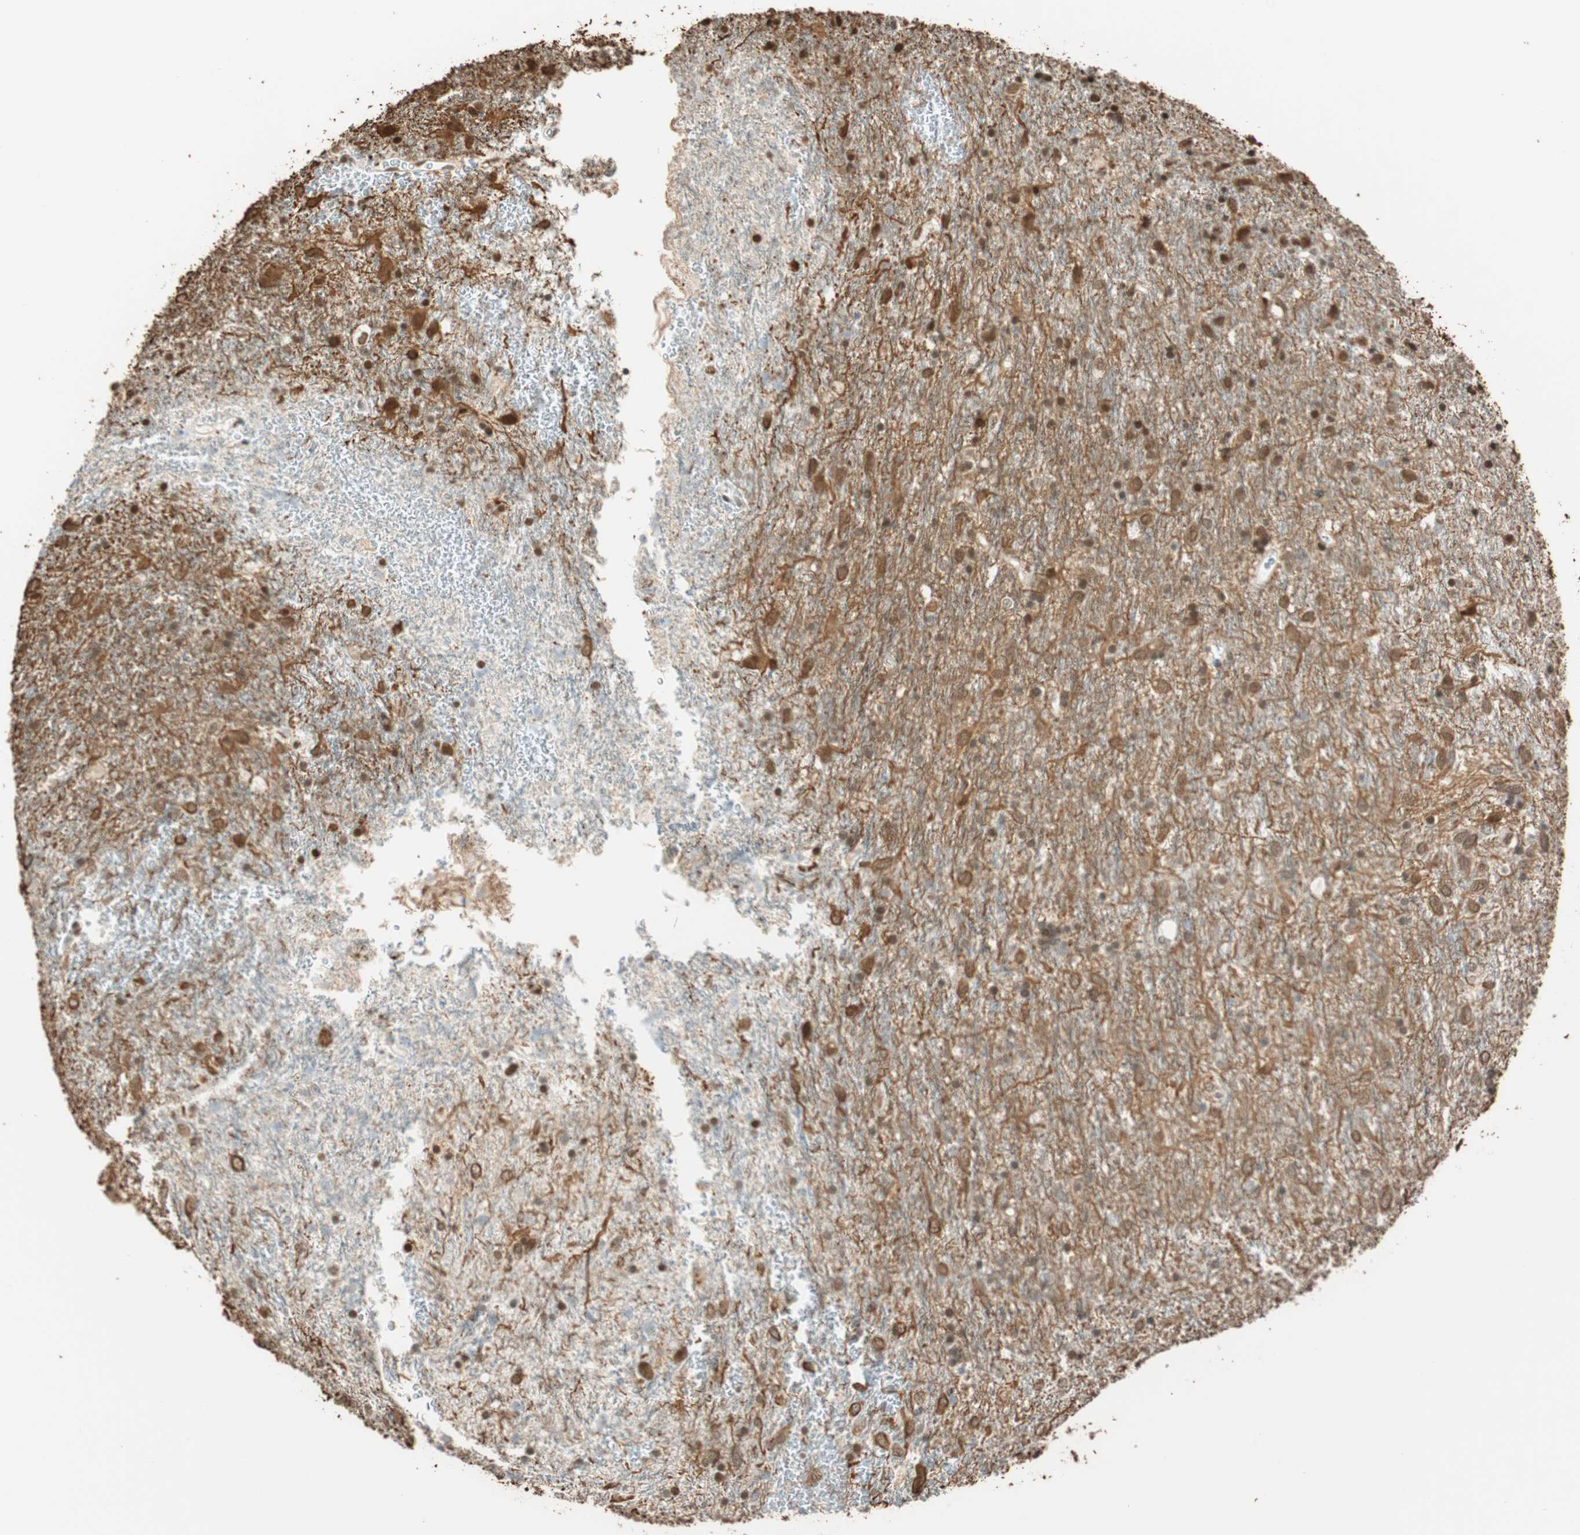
{"staining": {"intensity": "moderate", "quantity": ">75%", "location": "nuclear"}, "tissue": "glioma", "cell_type": "Tumor cells", "image_type": "cancer", "snomed": [{"axis": "morphology", "description": "Normal tissue, NOS"}, {"axis": "morphology", "description": "Glioma, malignant, High grade"}, {"axis": "topography", "description": "Cerebral cortex"}], "caption": "Protein staining of malignant glioma (high-grade) tissue exhibits moderate nuclear expression in about >75% of tumor cells. (DAB (3,3'-diaminobenzidine) IHC, brown staining for protein, blue staining for nuclei).", "gene": "FANCG", "patient": {"sex": "male", "age": 56}}